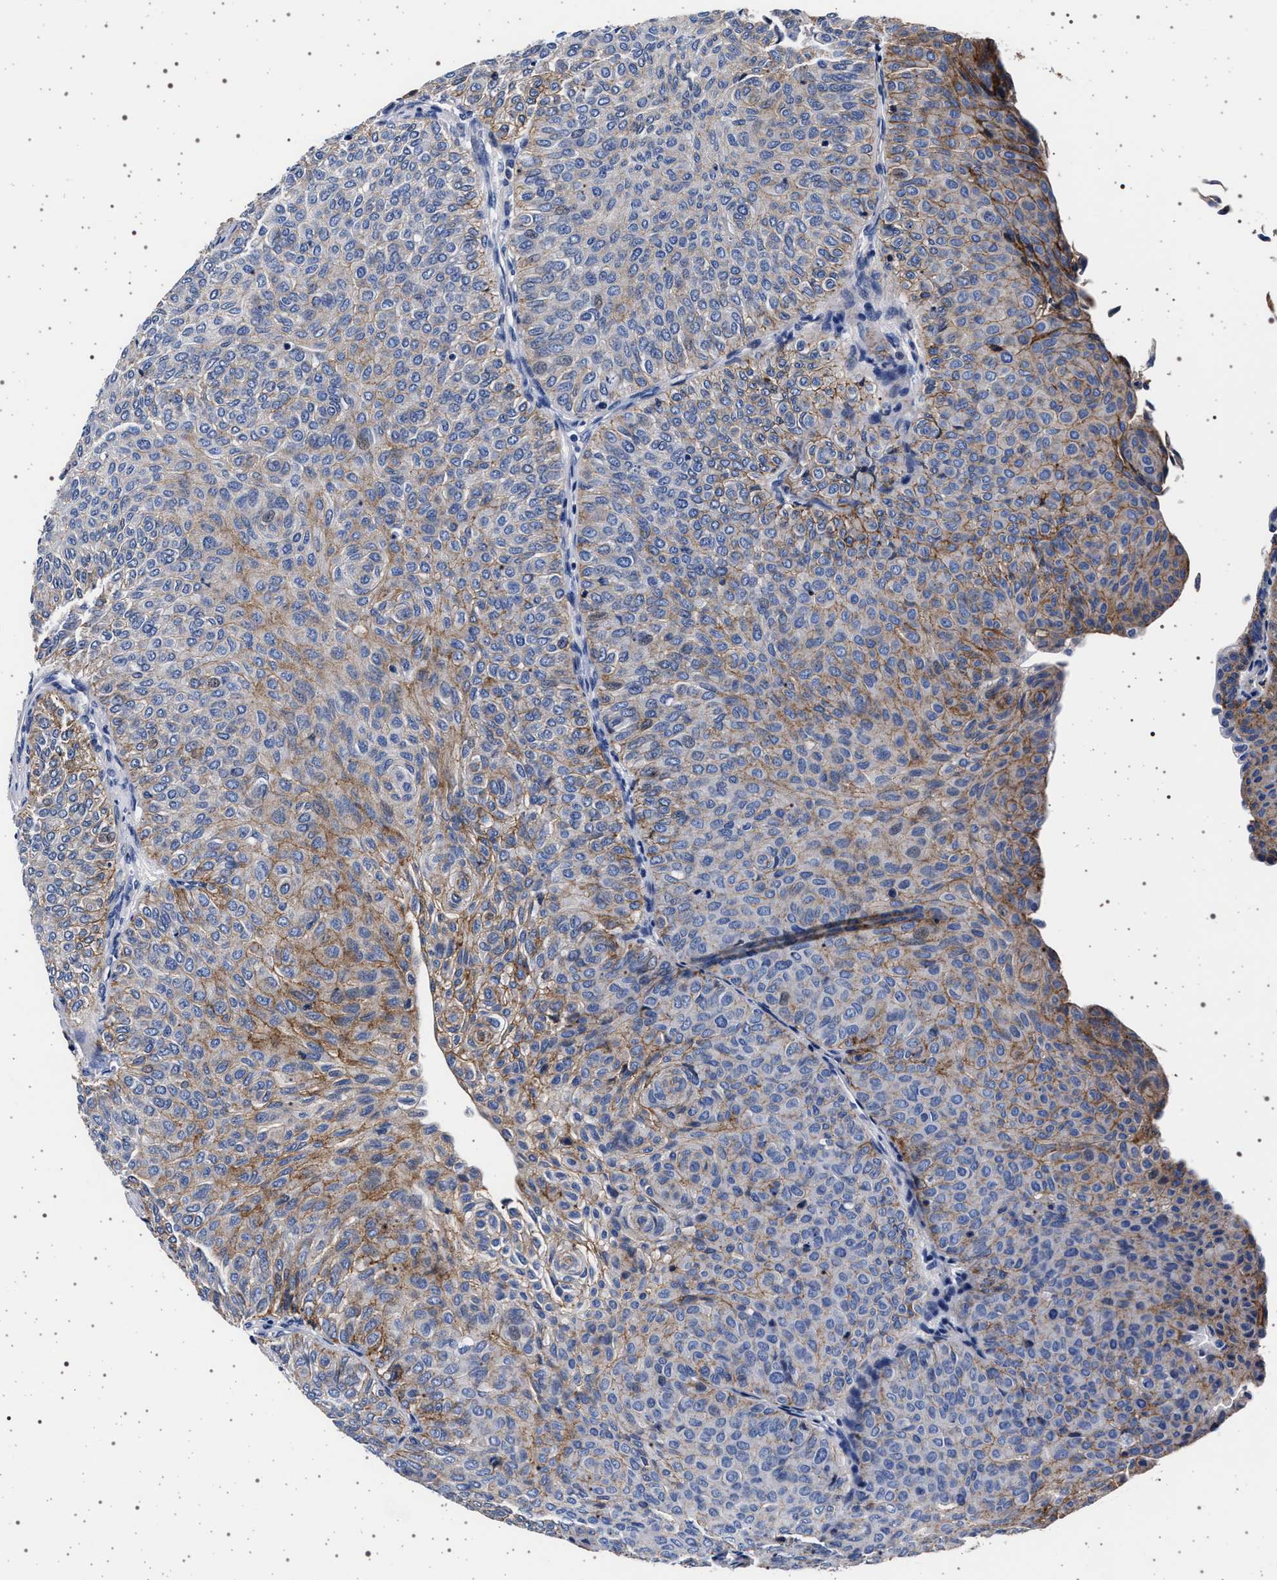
{"staining": {"intensity": "moderate", "quantity": "<25%", "location": "cytoplasmic/membranous"}, "tissue": "urothelial cancer", "cell_type": "Tumor cells", "image_type": "cancer", "snomed": [{"axis": "morphology", "description": "Urothelial carcinoma, Low grade"}, {"axis": "topography", "description": "Urinary bladder"}], "caption": "Immunohistochemistry (IHC) photomicrograph of human urothelial cancer stained for a protein (brown), which shows low levels of moderate cytoplasmic/membranous positivity in about <25% of tumor cells.", "gene": "SLC9A1", "patient": {"sex": "male", "age": 78}}